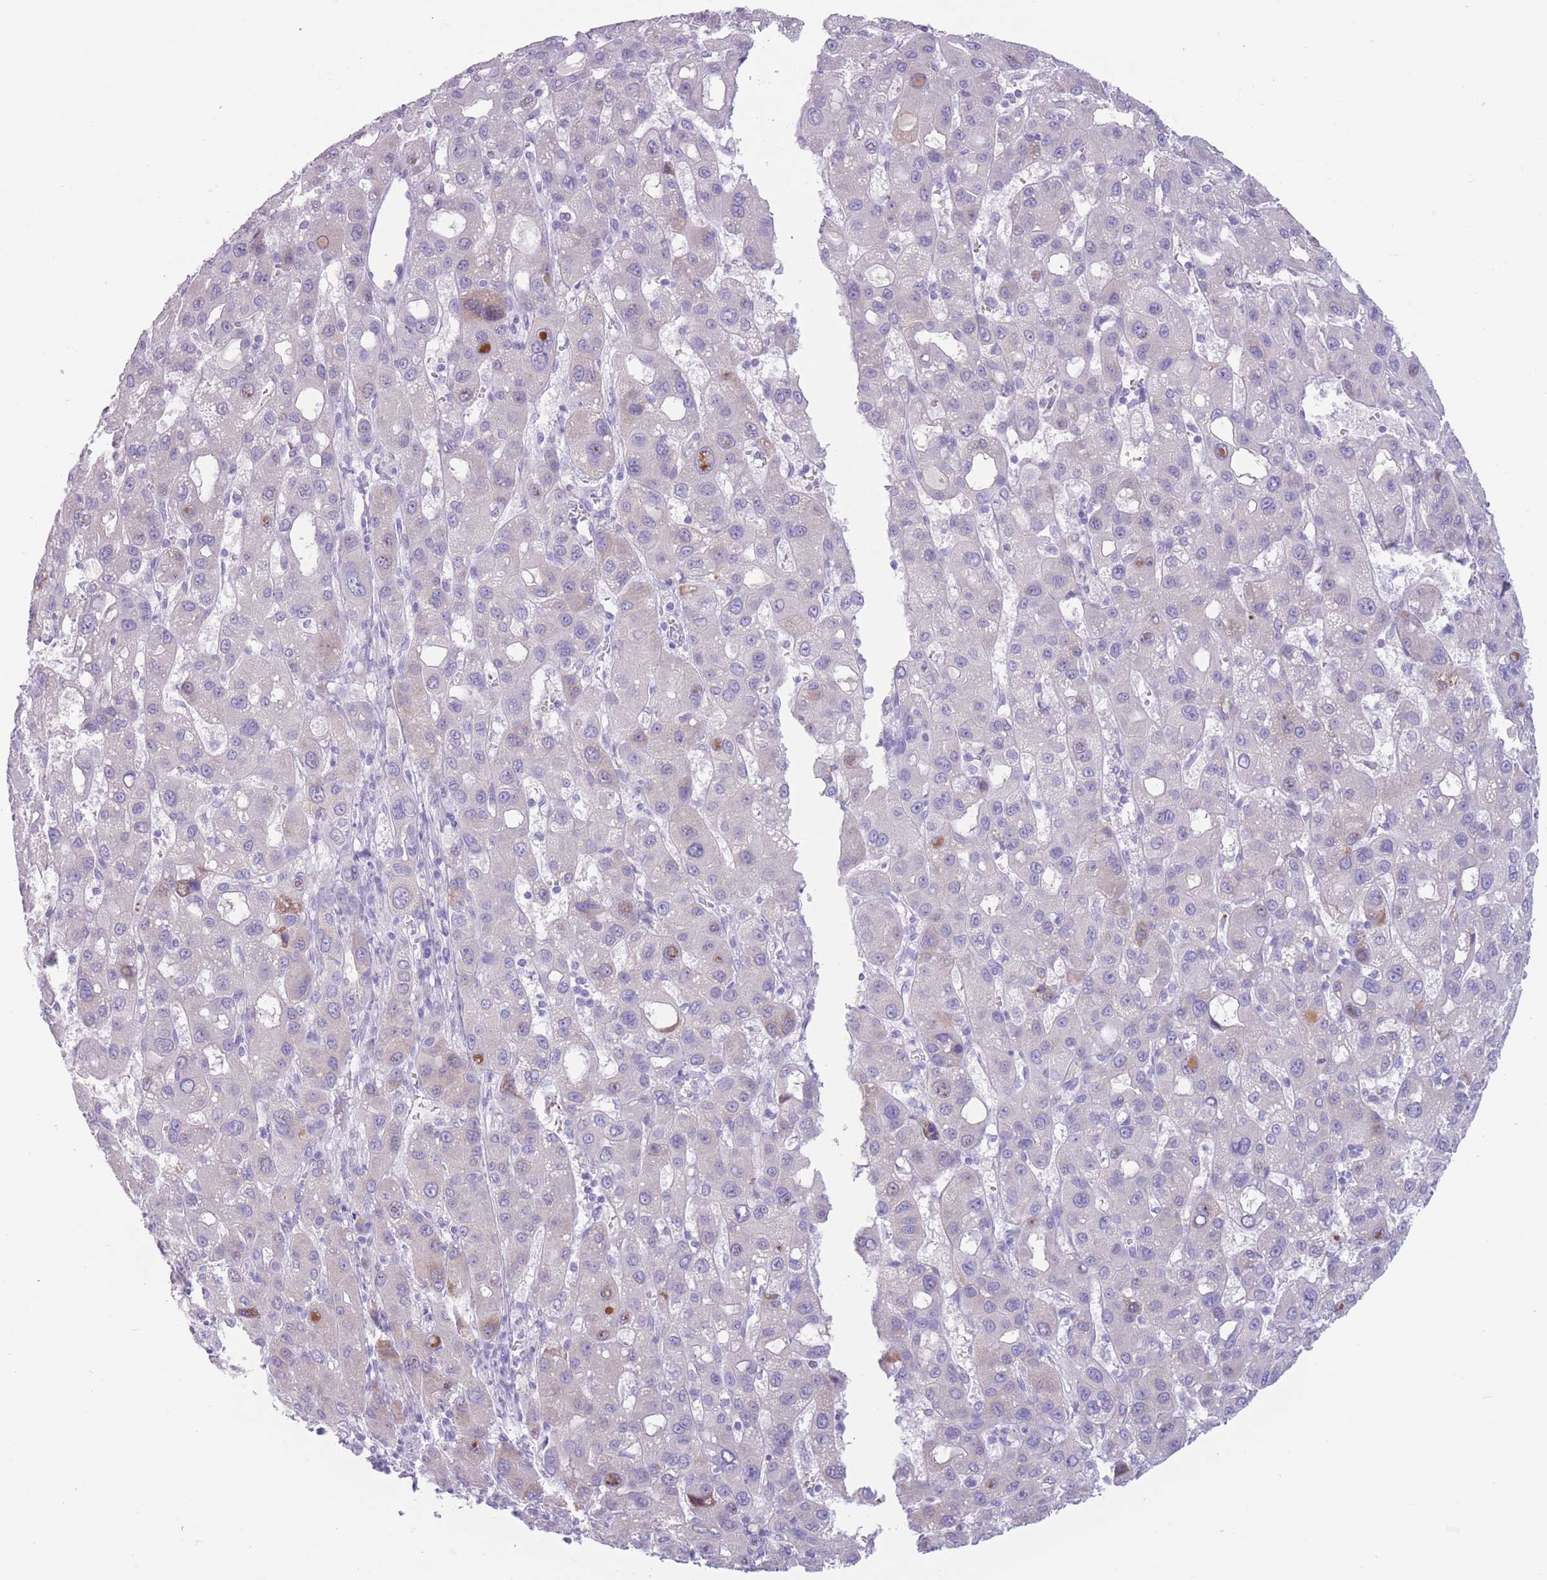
{"staining": {"intensity": "moderate", "quantity": "<25%", "location": "cytoplasmic/membranous"}, "tissue": "liver cancer", "cell_type": "Tumor cells", "image_type": "cancer", "snomed": [{"axis": "morphology", "description": "Carcinoma, Hepatocellular, NOS"}, {"axis": "topography", "description": "Liver"}], "caption": "IHC (DAB (3,3'-diaminobenzidine)) staining of liver hepatocellular carcinoma shows moderate cytoplasmic/membranous protein positivity in approximately <25% of tumor cells.", "gene": "COL27A1", "patient": {"sex": "male", "age": 55}}